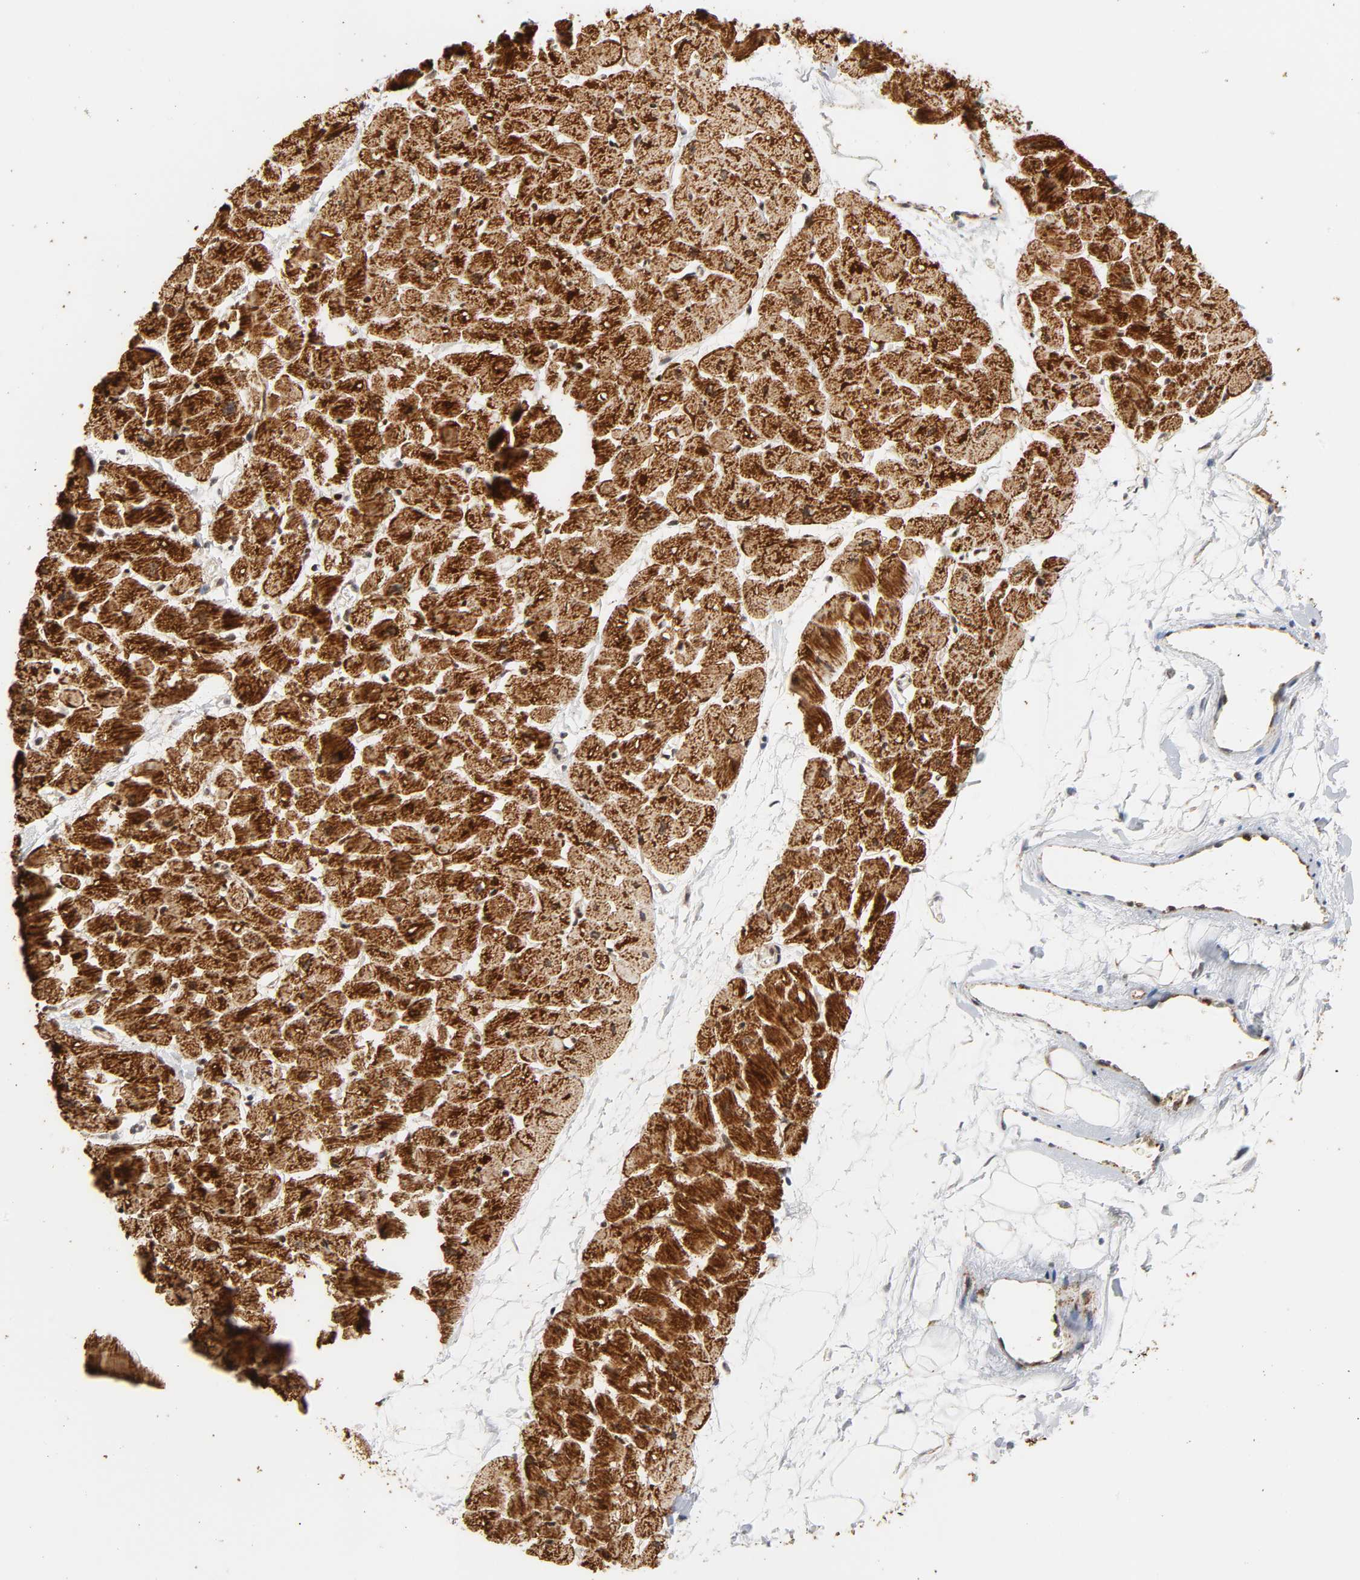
{"staining": {"intensity": "strong", "quantity": ">75%", "location": "cytoplasmic/membranous"}, "tissue": "heart muscle", "cell_type": "Cardiomyocytes", "image_type": "normal", "snomed": [{"axis": "morphology", "description": "Normal tissue, NOS"}, {"axis": "topography", "description": "Heart"}], "caption": "Heart muscle stained with a protein marker shows strong staining in cardiomyocytes.", "gene": "CYCS", "patient": {"sex": "male", "age": 45}}